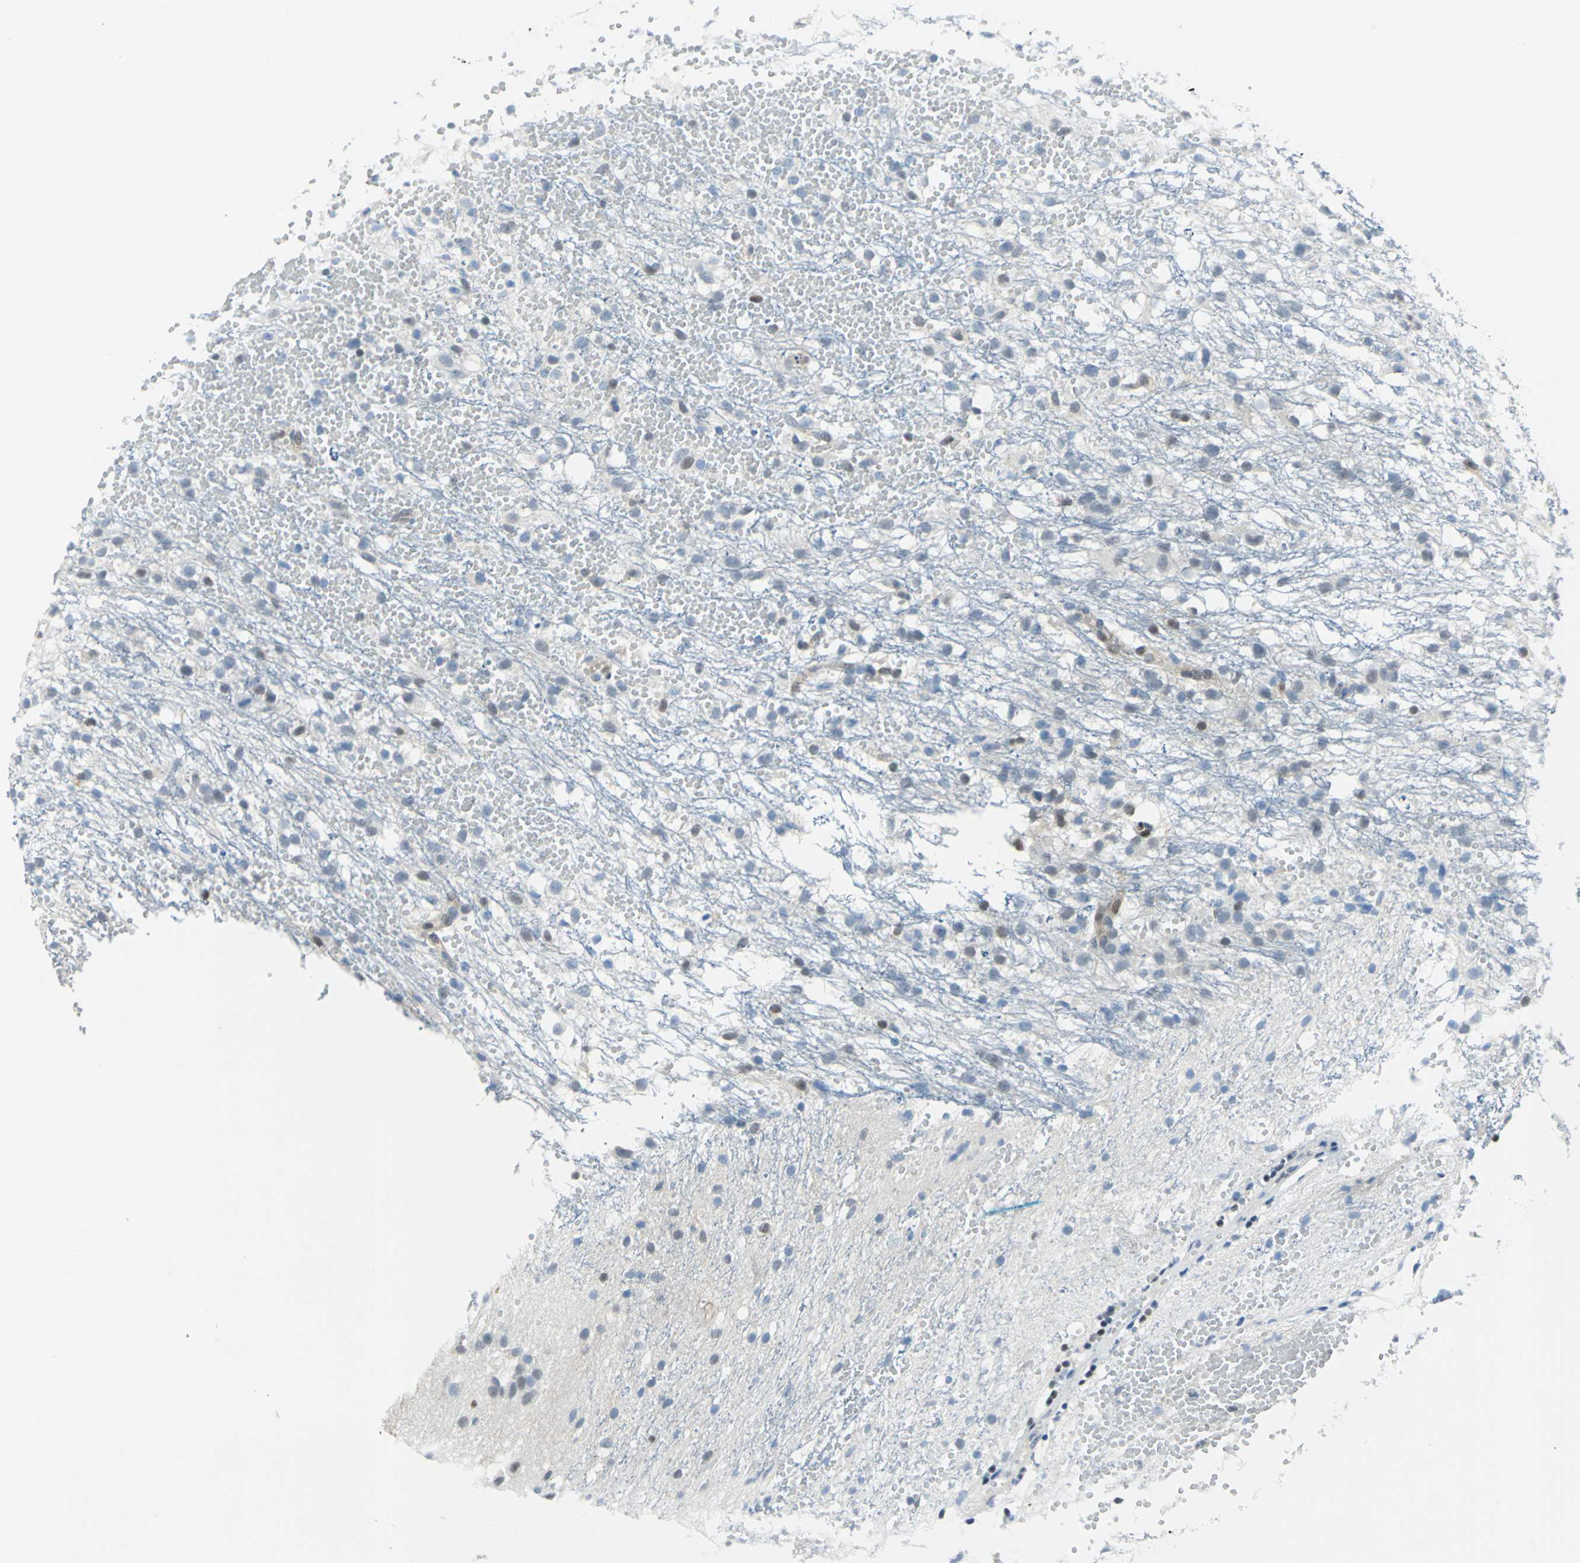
{"staining": {"intensity": "weak", "quantity": "25%-75%", "location": "cytoplasmic/membranous,nuclear"}, "tissue": "glioma", "cell_type": "Tumor cells", "image_type": "cancer", "snomed": [{"axis": "morphology", "description": "Glioma, malignant, High grade"}, {"axis": "topography", "description": "Brain"}], "caption": "A high-resolution micrograph shows IHC staining of malignant high-grade glioma, which reveals weak cytoplasmic/membranous and nuclear staining in approximately 25%-75% of tumor cells.", "gene": "PSME1", "patient": {"sex": "female", "age": 59}}